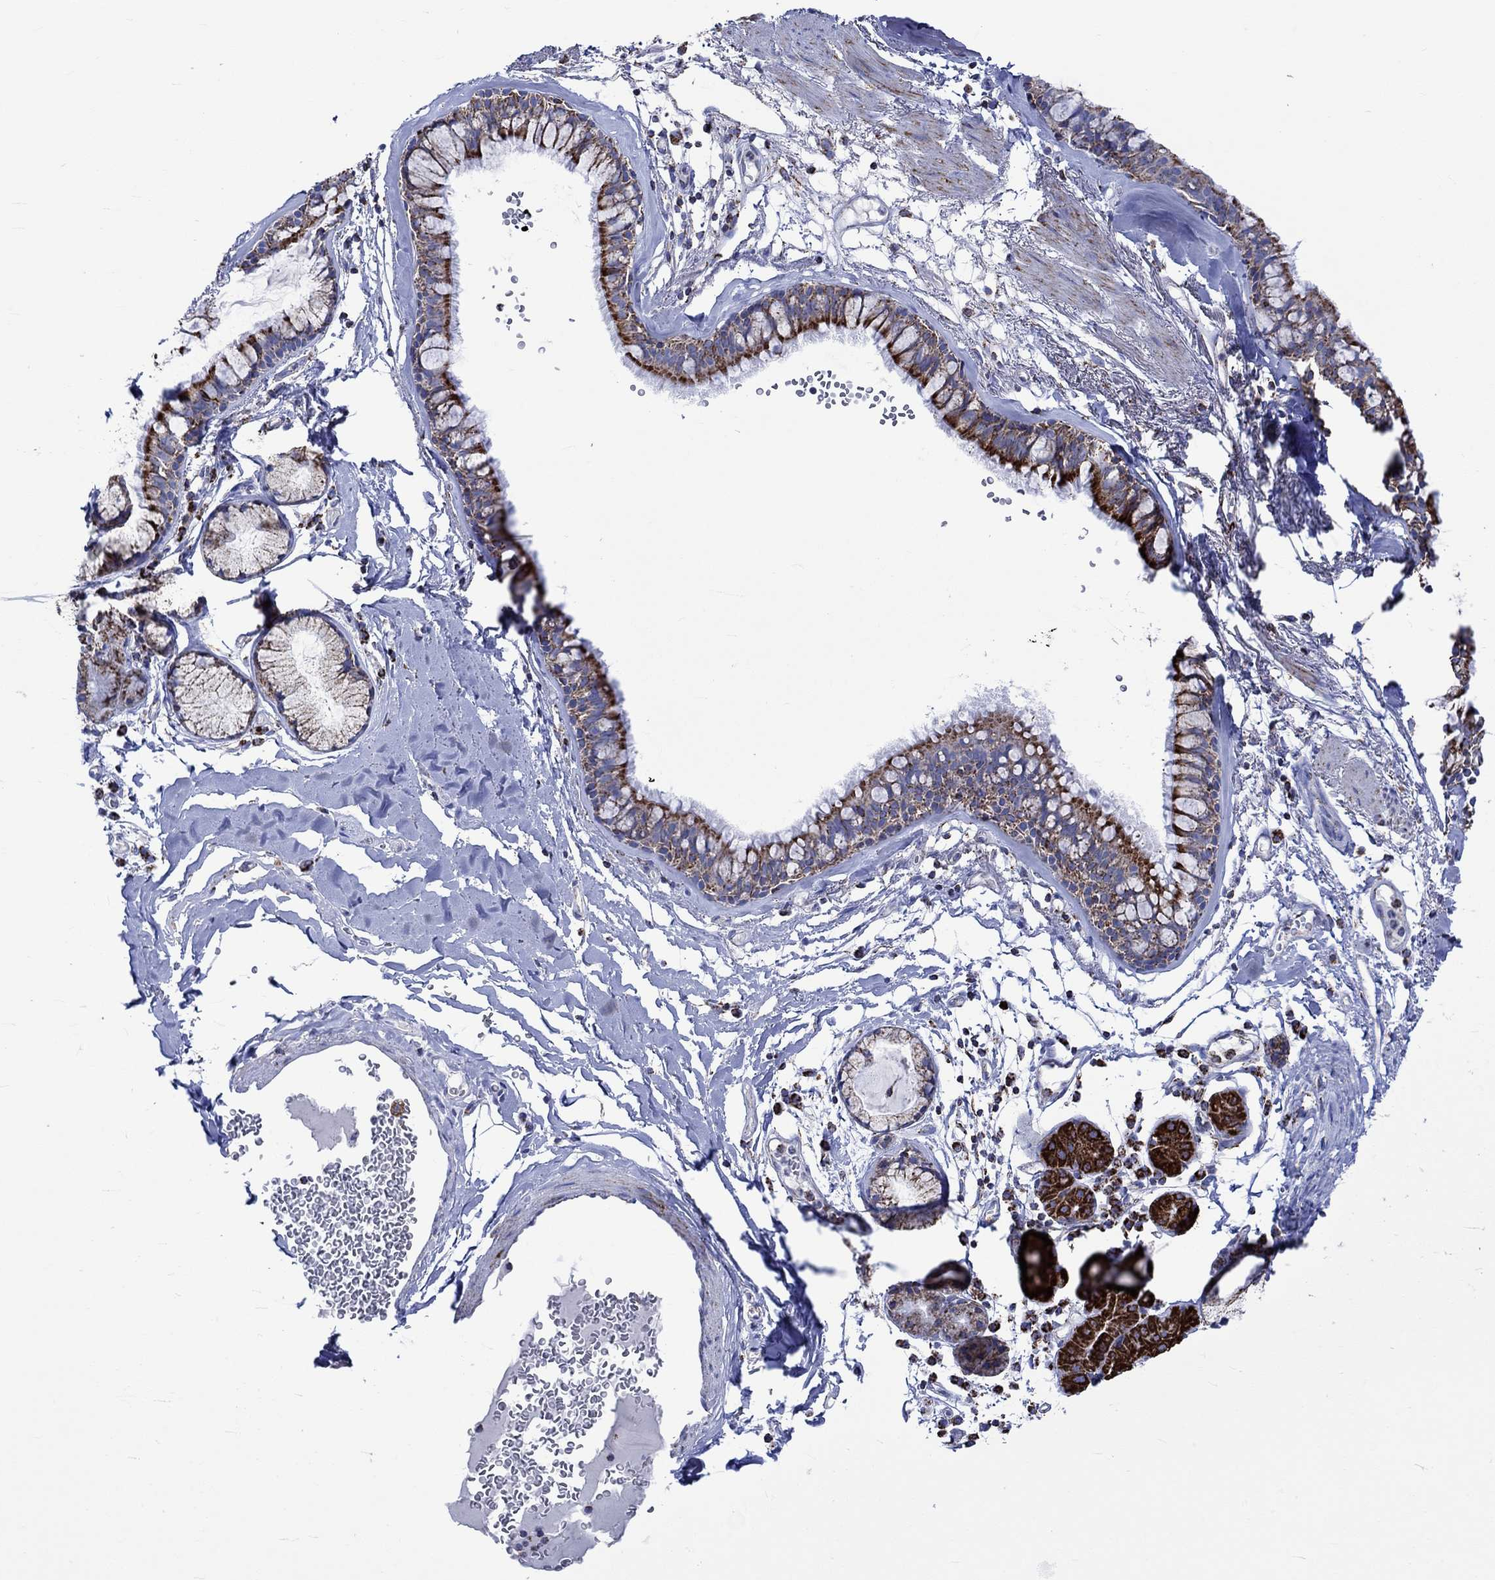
{"staining": {"intensity": "strong", "quantity": ">75%", "location": "cytoplasmic/membranous"}, "tissue": "bronchus", "cell_type": "Respiratory epithelial cells", "image_type": "normal", "snomed": [{"axis": "morphology", "description": "Normal tissue, NOS"}, {"axis": "morphology", "description": "Squamous cell carcinoma, NOS"}, {"axis": "topography", "description": "Cartilage tissue"}, {"axis": "topography", "description": "Bronchus"}], "caption": "A high-resolution photomicrograph shows immunohistochemistry (IHC) staining of normal bronchus, which reveals strong cytoplasmic/membranous positivity in about >75% of respiratory epithelial cells. Nuclei are stained in blue.", "gene": "RCE1", "patient": {"sex": "male", "age": 72}}